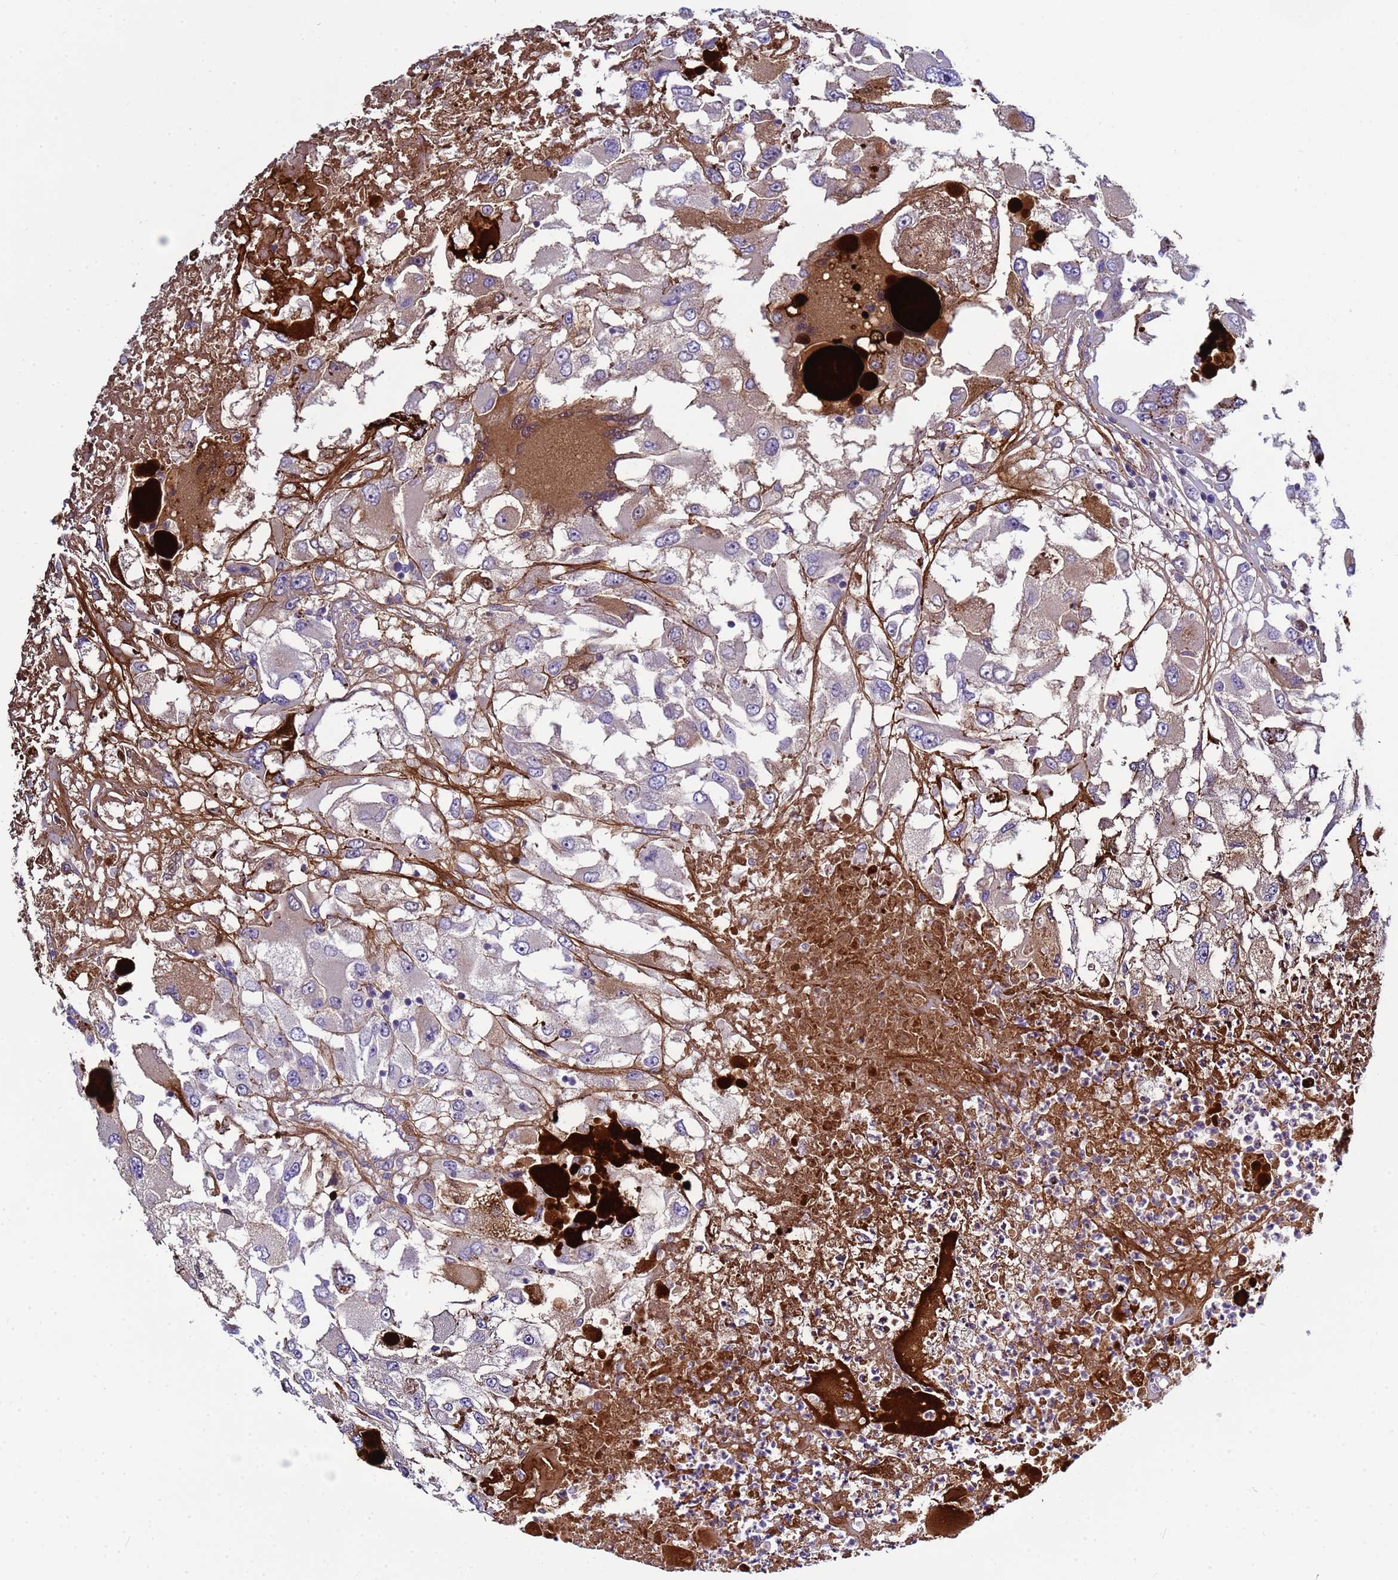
{"staining": {"intensity": "negative", "quantity": "none", "location": "none"}, "tissue": "renal cancer", "cell_type": "Tumor cells", "image_type": "cancer", "snomed": [{"axis": "morphology", "description": "Adenocarcinoma, NOS"}, {"axis": "topography", "description": "Kidney"}], "caption": "Image shows no protein staining in tumor cells of renal cancer (adenocarcinoma) tissue.", "gene": "TRIM51", "patient": {"sex": "female", "age": 52}}